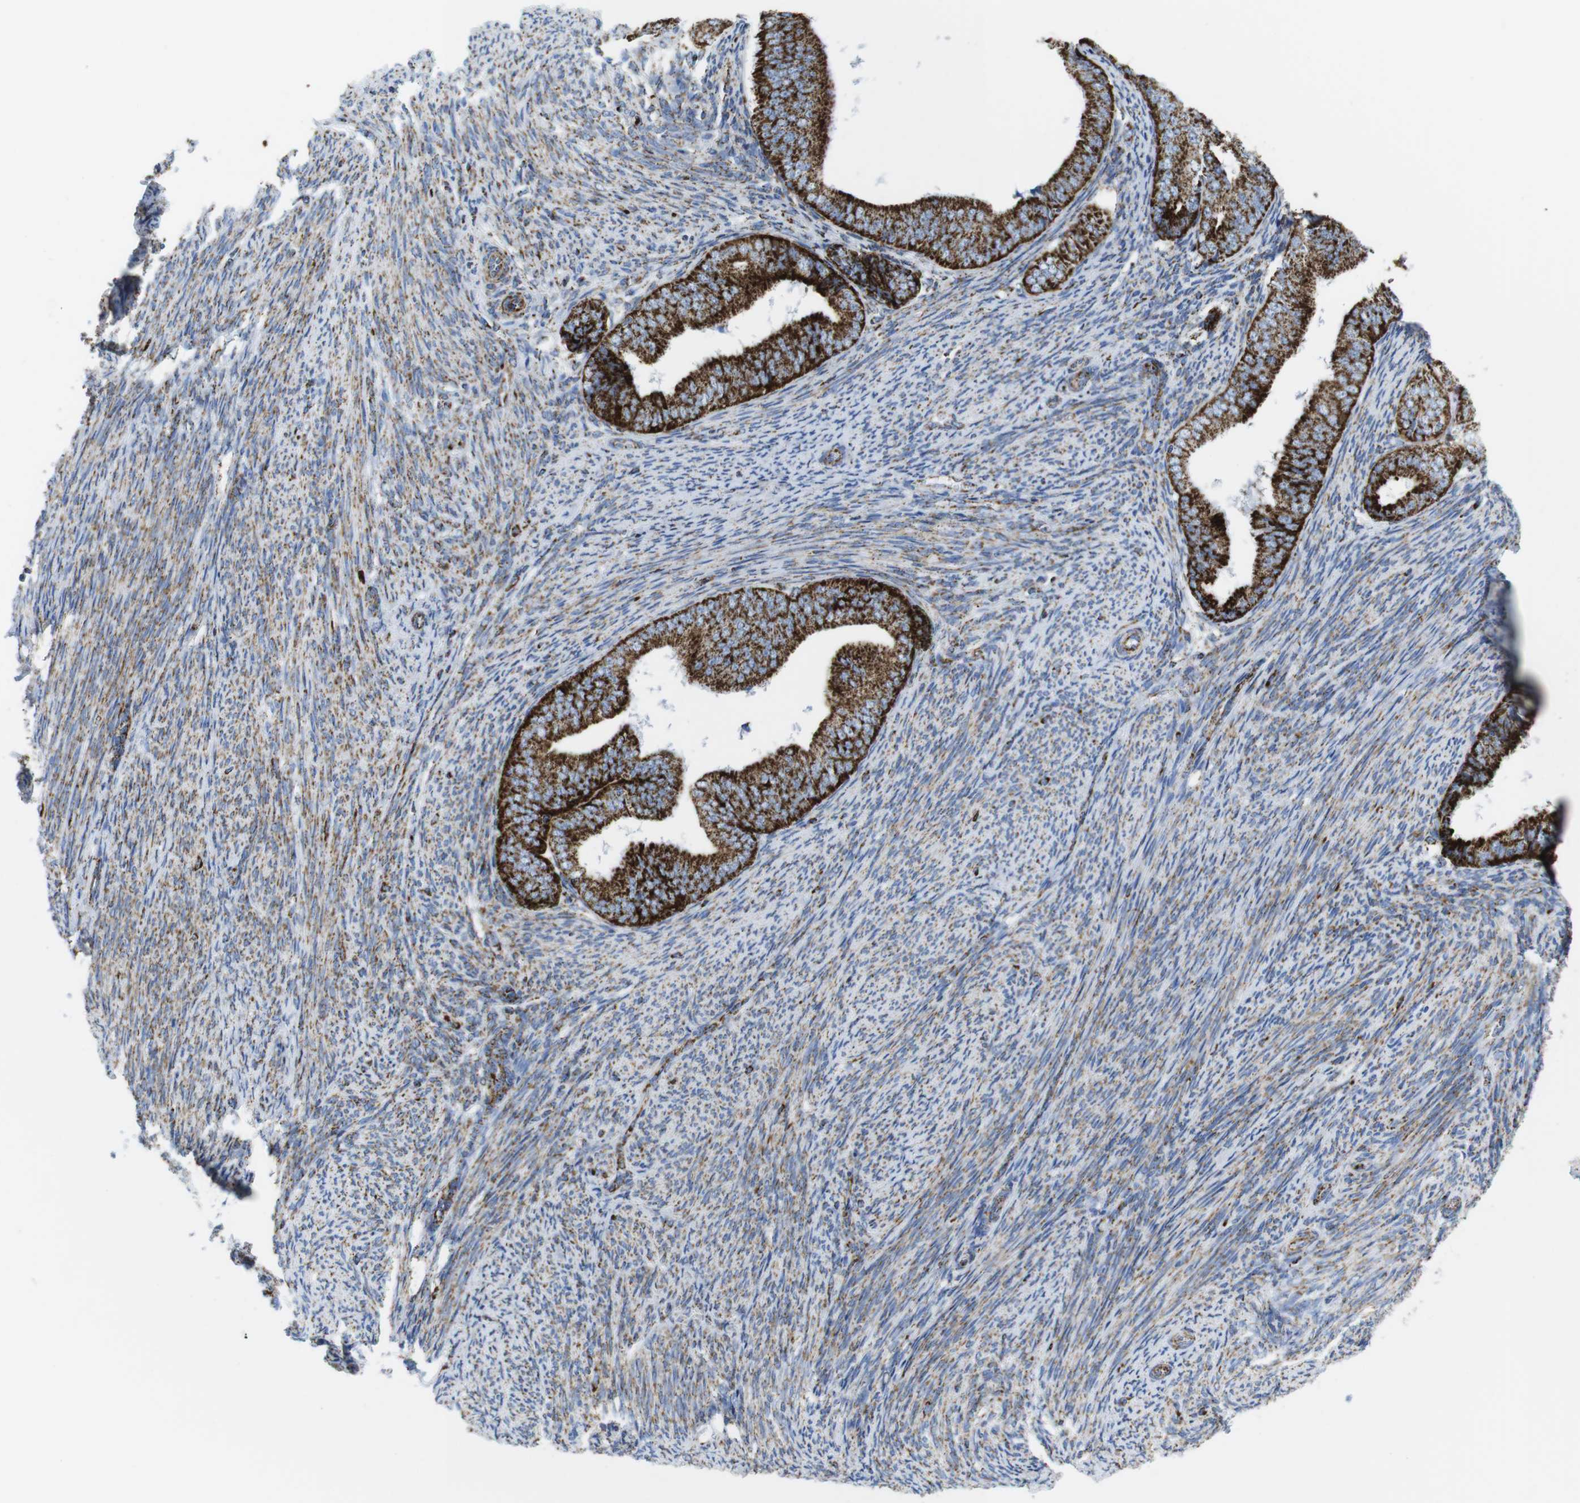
{"staining": {"intensity": "strong", "quantity": ">75%", "location": "cytoplasmic/membranous"}, "tissue": "endometrial cancer", "cell_type": "Tumor cells", "image_type": "cancer", "snomed": [{"axis": "morphology", "description": "Adenocarcinoma, NOS"}, {"axis": "topography", "description": "Endometrium"}], "caption": "DAB (3,3'-diaminobenzidine) immunohistochemical staining of human endometrial cancer exhibits strong cytoplasmic/membranous protein staining in about >75% of tumor cells.", "gene": "ATP5PO", "patient": {"sex": "female", "age": 63}}